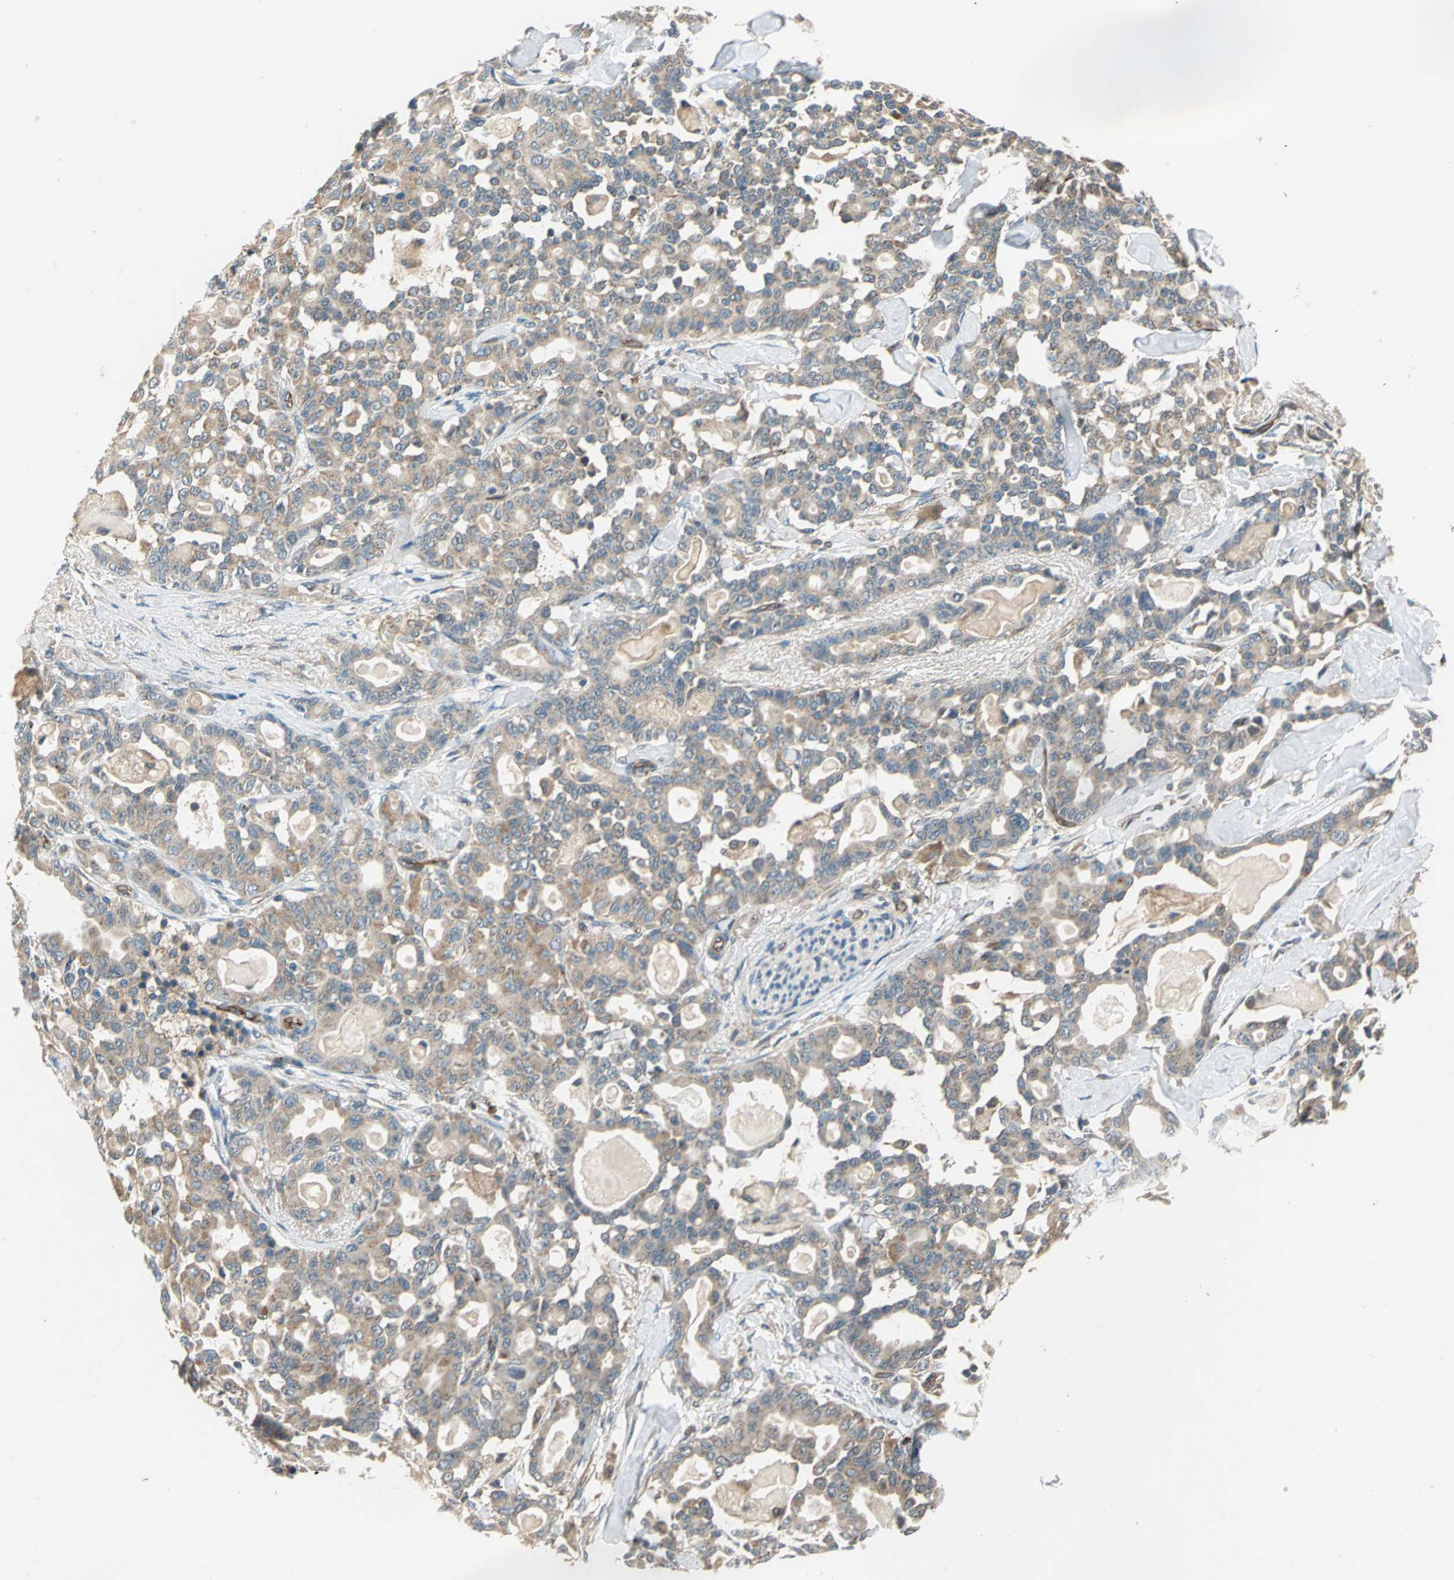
{"staining": {"intensity": "moderate", "quantity": "25%-75%", "location": "cytoplasmic/membranous"}, "tissue": "pancreatic cancer", "cell_type": "Tumor cells", "image_type": "cancer", "snomed": [{"axis": "morphology", "description": "Adenocarcinoma, NOS"}, {"axis": "topography", "description": "Pancreas"}], "caption": "Moderate cytoplasmic/membranous positivity is seen in about 25%-75% of tumor cells in pancreatic cancer (adenocarcinoma). (DAB (3,3'-diaminobenzidine) = brown stain, brightfield microscopy at high magnification).", "gene": "EMCN", "patient": {"sex": "male", "age": 63}}